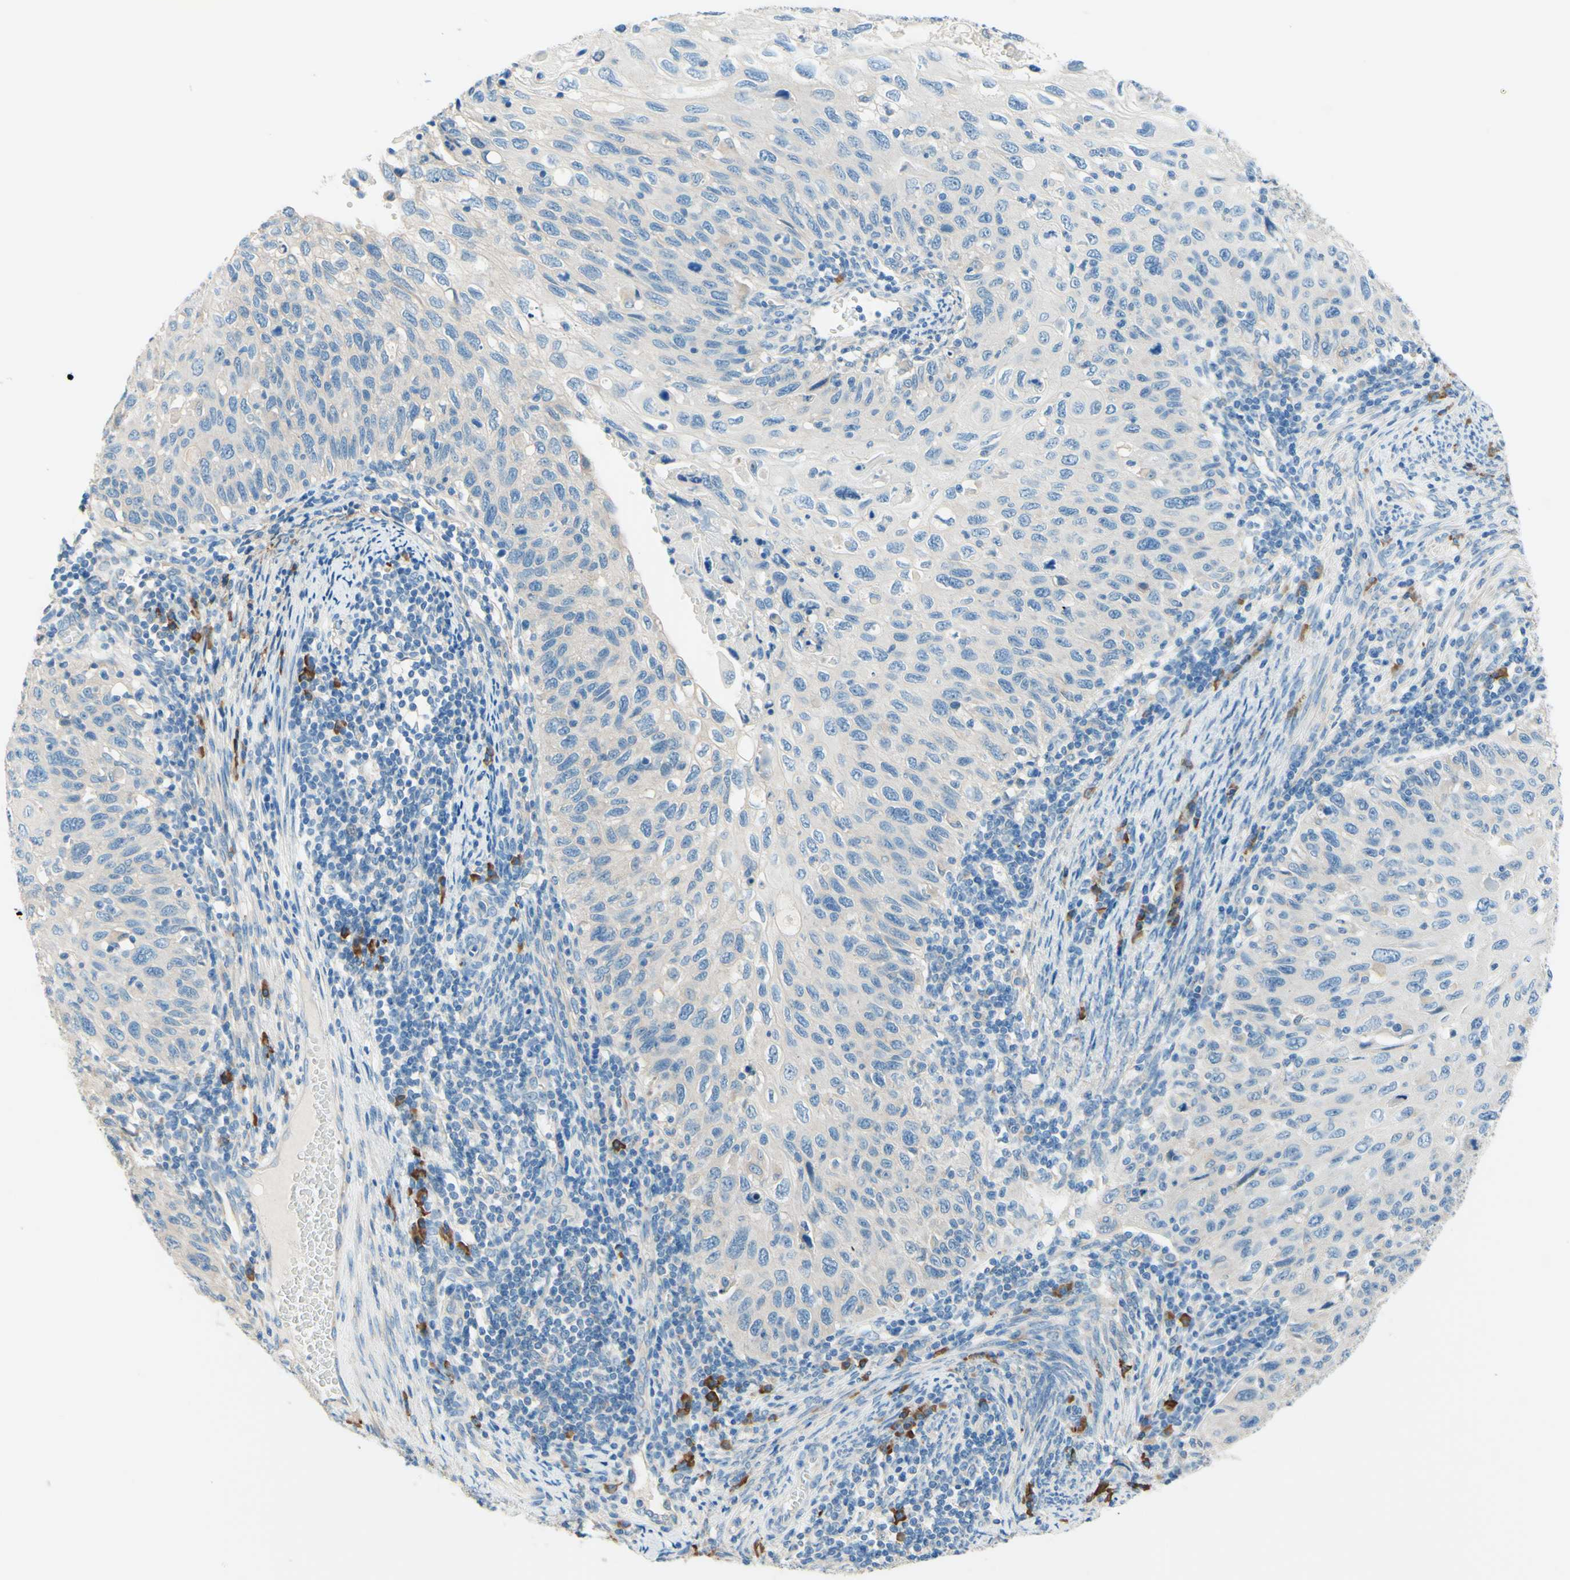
{"staining": {"intensity": "negative", "quantity": "none", "location": "none"}, "tissue": "cervical cancer", "cell_type": "Tumor cells", "image_type": "cancer", "snomed": [{"axis": "morphology", "description": "Squamous cell carcinoma, NOS"}, {"axis": "topography", "description": "Cervix"}], "caption": "There is no significant staining in tumor cells of cervical squamous cell carcinoma. (IHC, brightfield microscopy, high magnification).", "gene": "PASD1", "patient": {"sex": "female", "age": 70}}